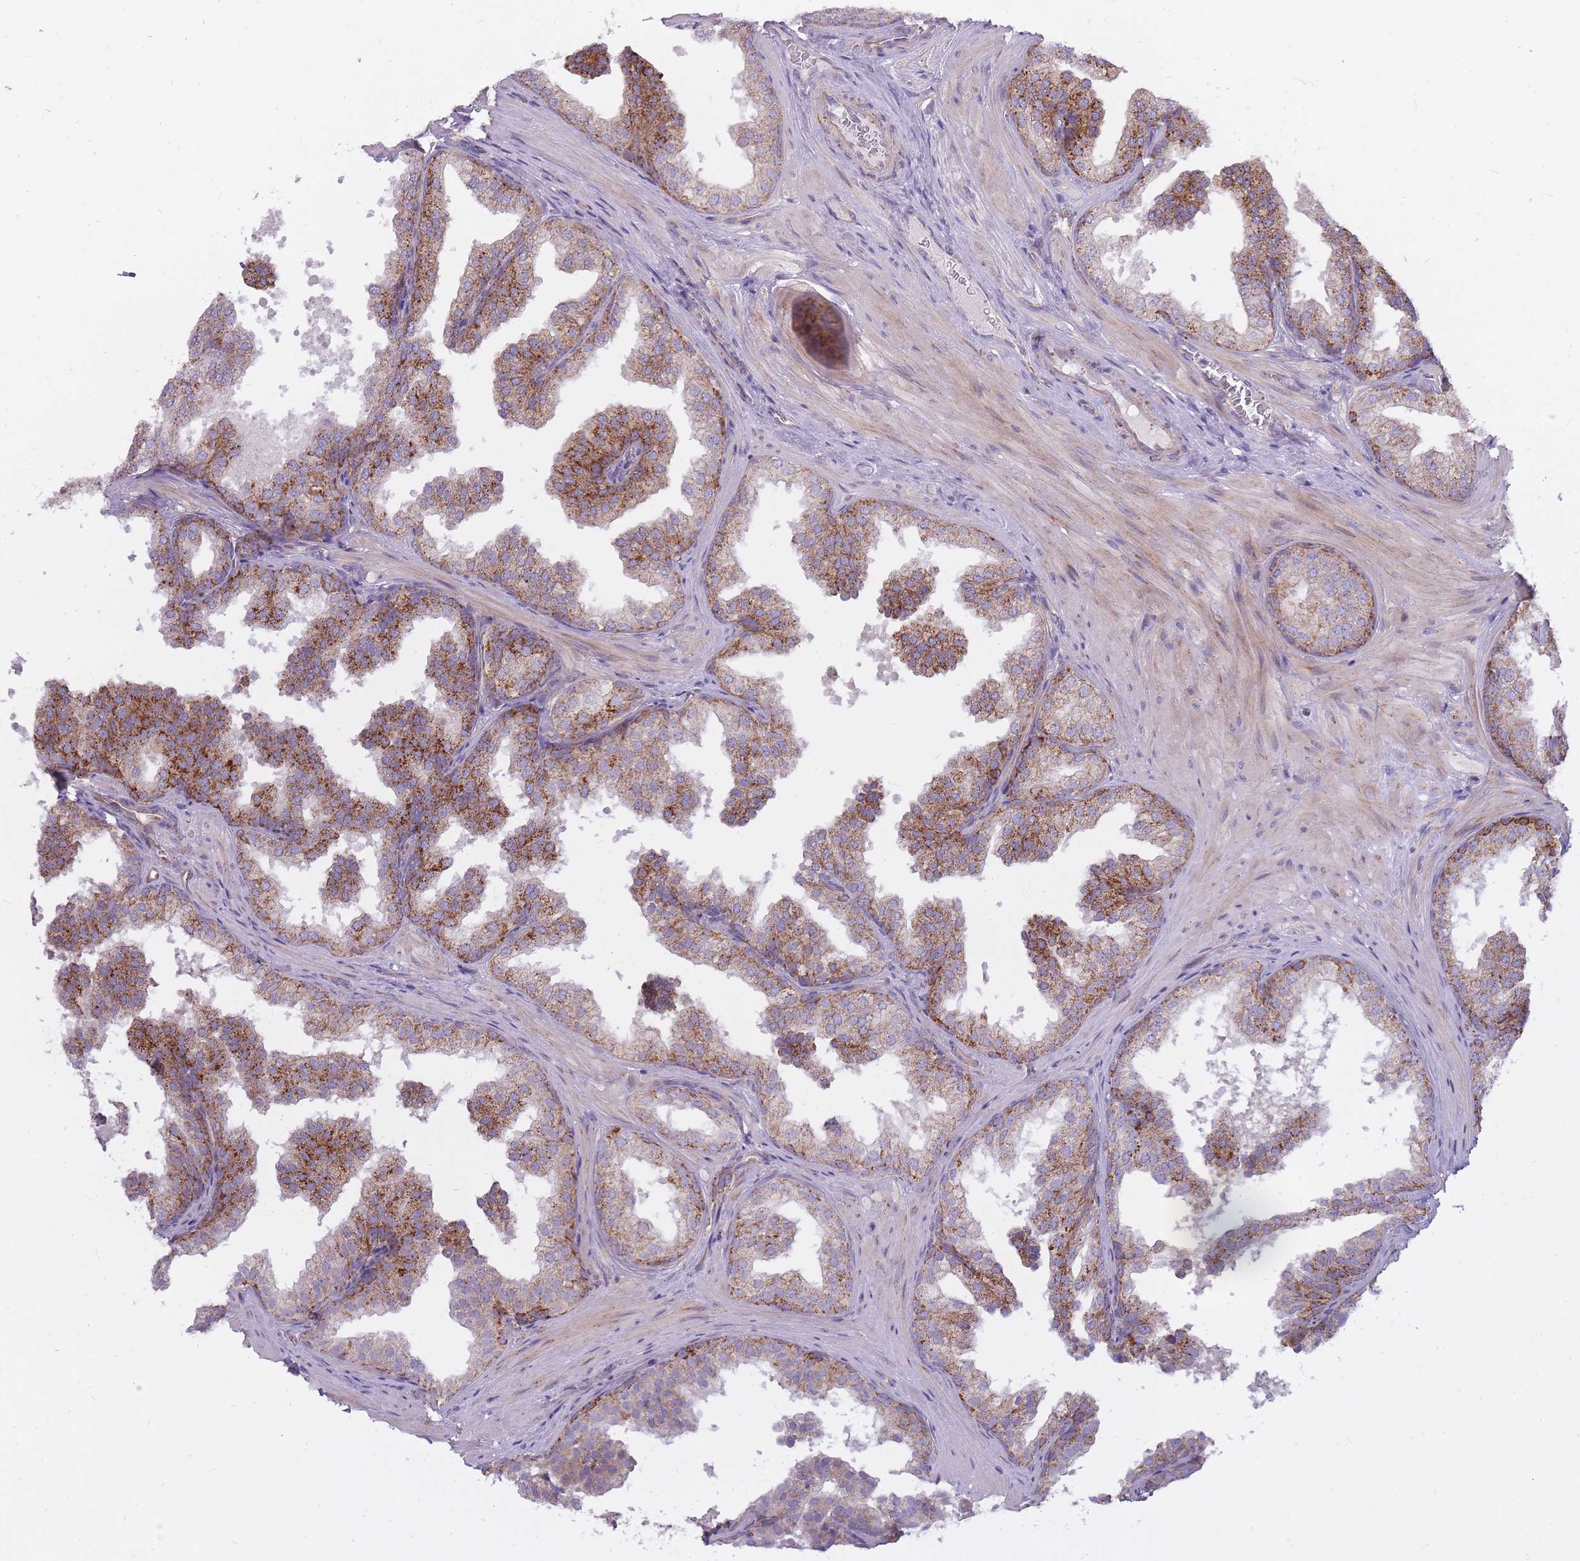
{"staining": {"intensity": "strong", "quantity": ">75%", "location": "cytoplasmic/membranous"}, "tissue": "prostate", "cell_type": "Glandular cells", "image_type": "normal", "snomed": [{"axis": "morphology", "description": "Normal tissue, NOS"}, {"axis": "topography", "description": "Prostate"}], "caption": "High-power microscopy captured an IHC histopathology image of unremarkable prostate, revealing strong cytoplasmic/membranous positivity in about >75% of glandular cells.", "gene": "ALKBH4", "patient": {"sex": "male", "age": 37}}